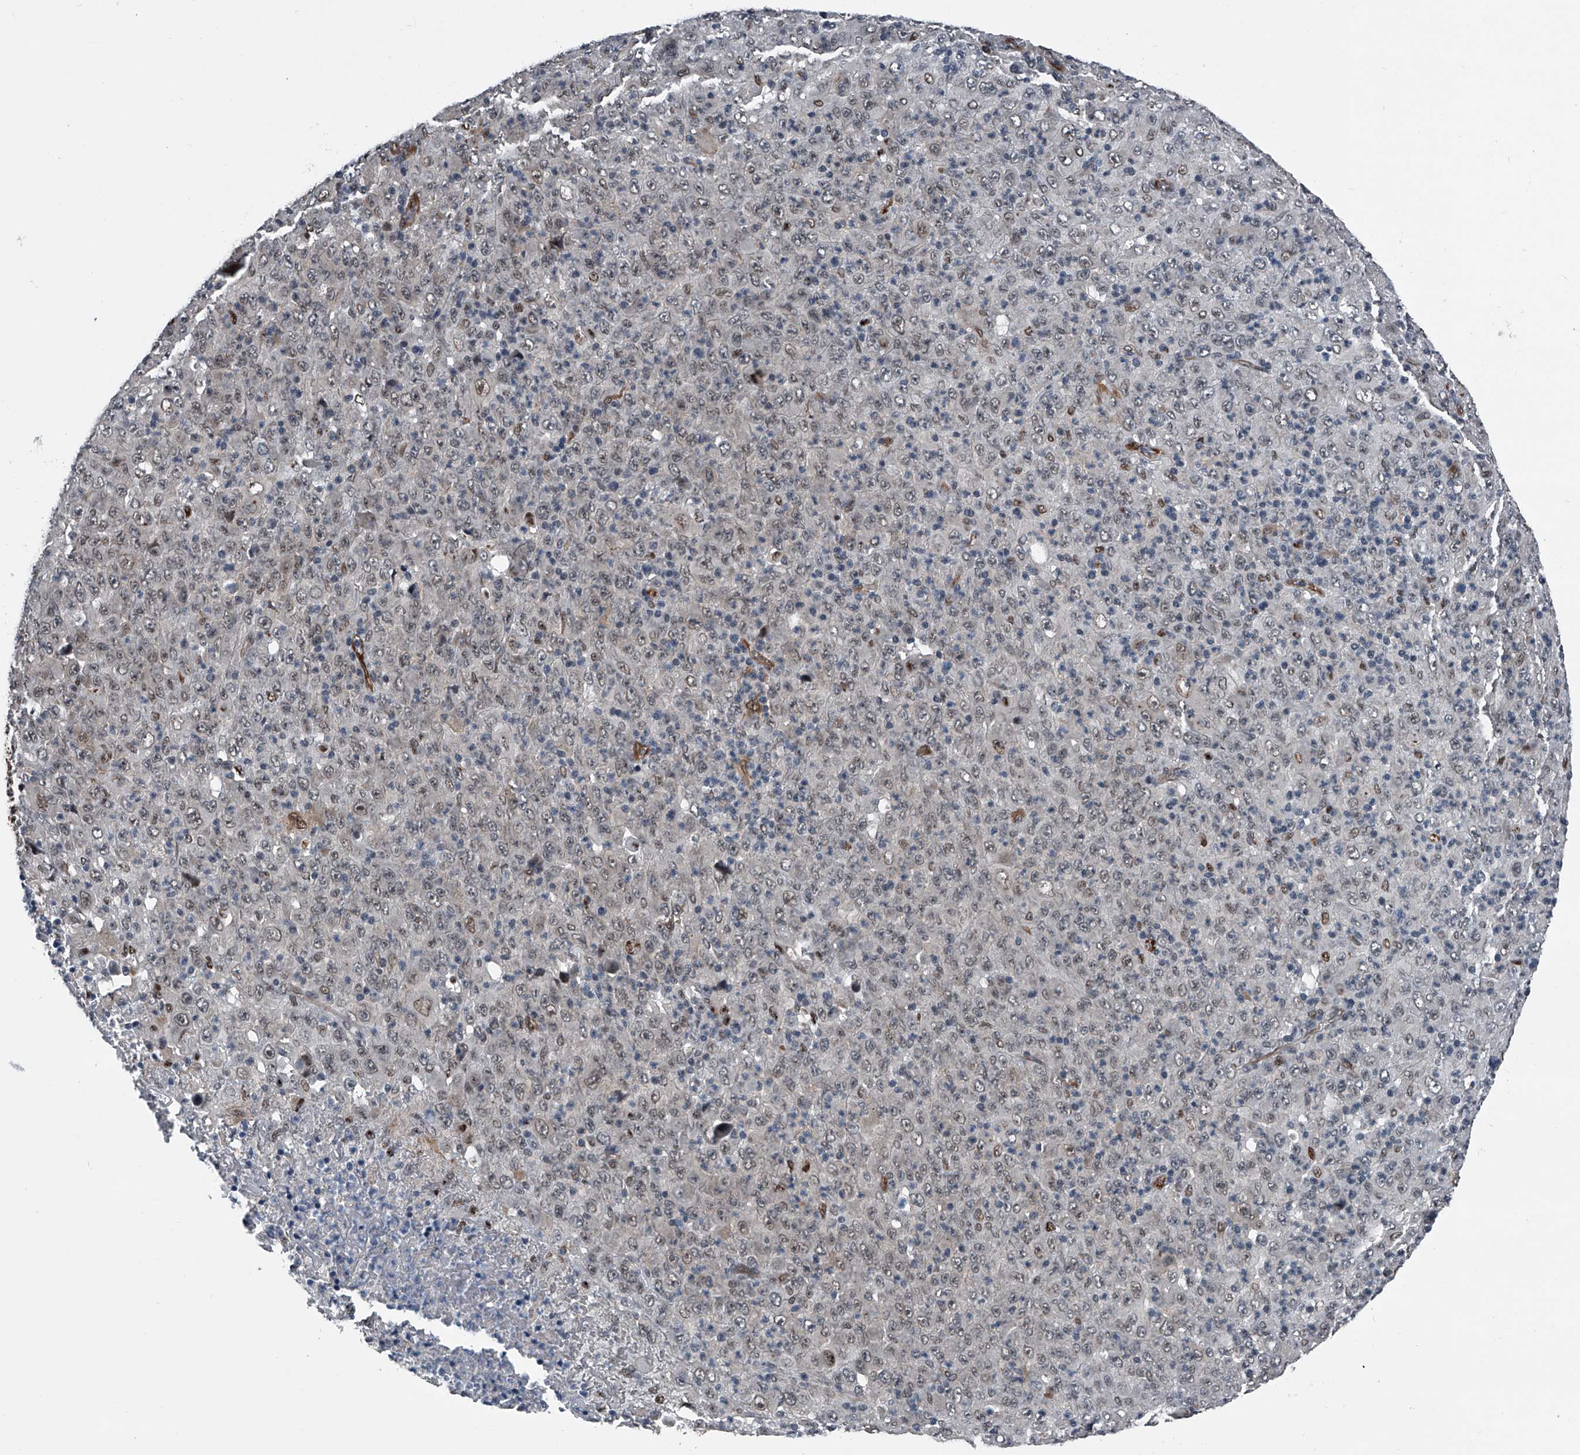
{"staining": {"intensity": "weak", "quantity": "<25%", "location": "nuclear"}, "tissue": "melanoma", "cell_type": "Tumor cells", "image_type": "cancer", "snomed": [{"axis": "morphology", "description": "Malignant melanoma, Metastatic site"}, {"axis": "topography", "description": "Skin"}], "caption": "Immunohistochemistry (IHC) of malignant melanoma (metastatic site) exhibits no staining in tumor cells.", "gene": "MEN1", "patient": {"sex": "female", "age": 56}}